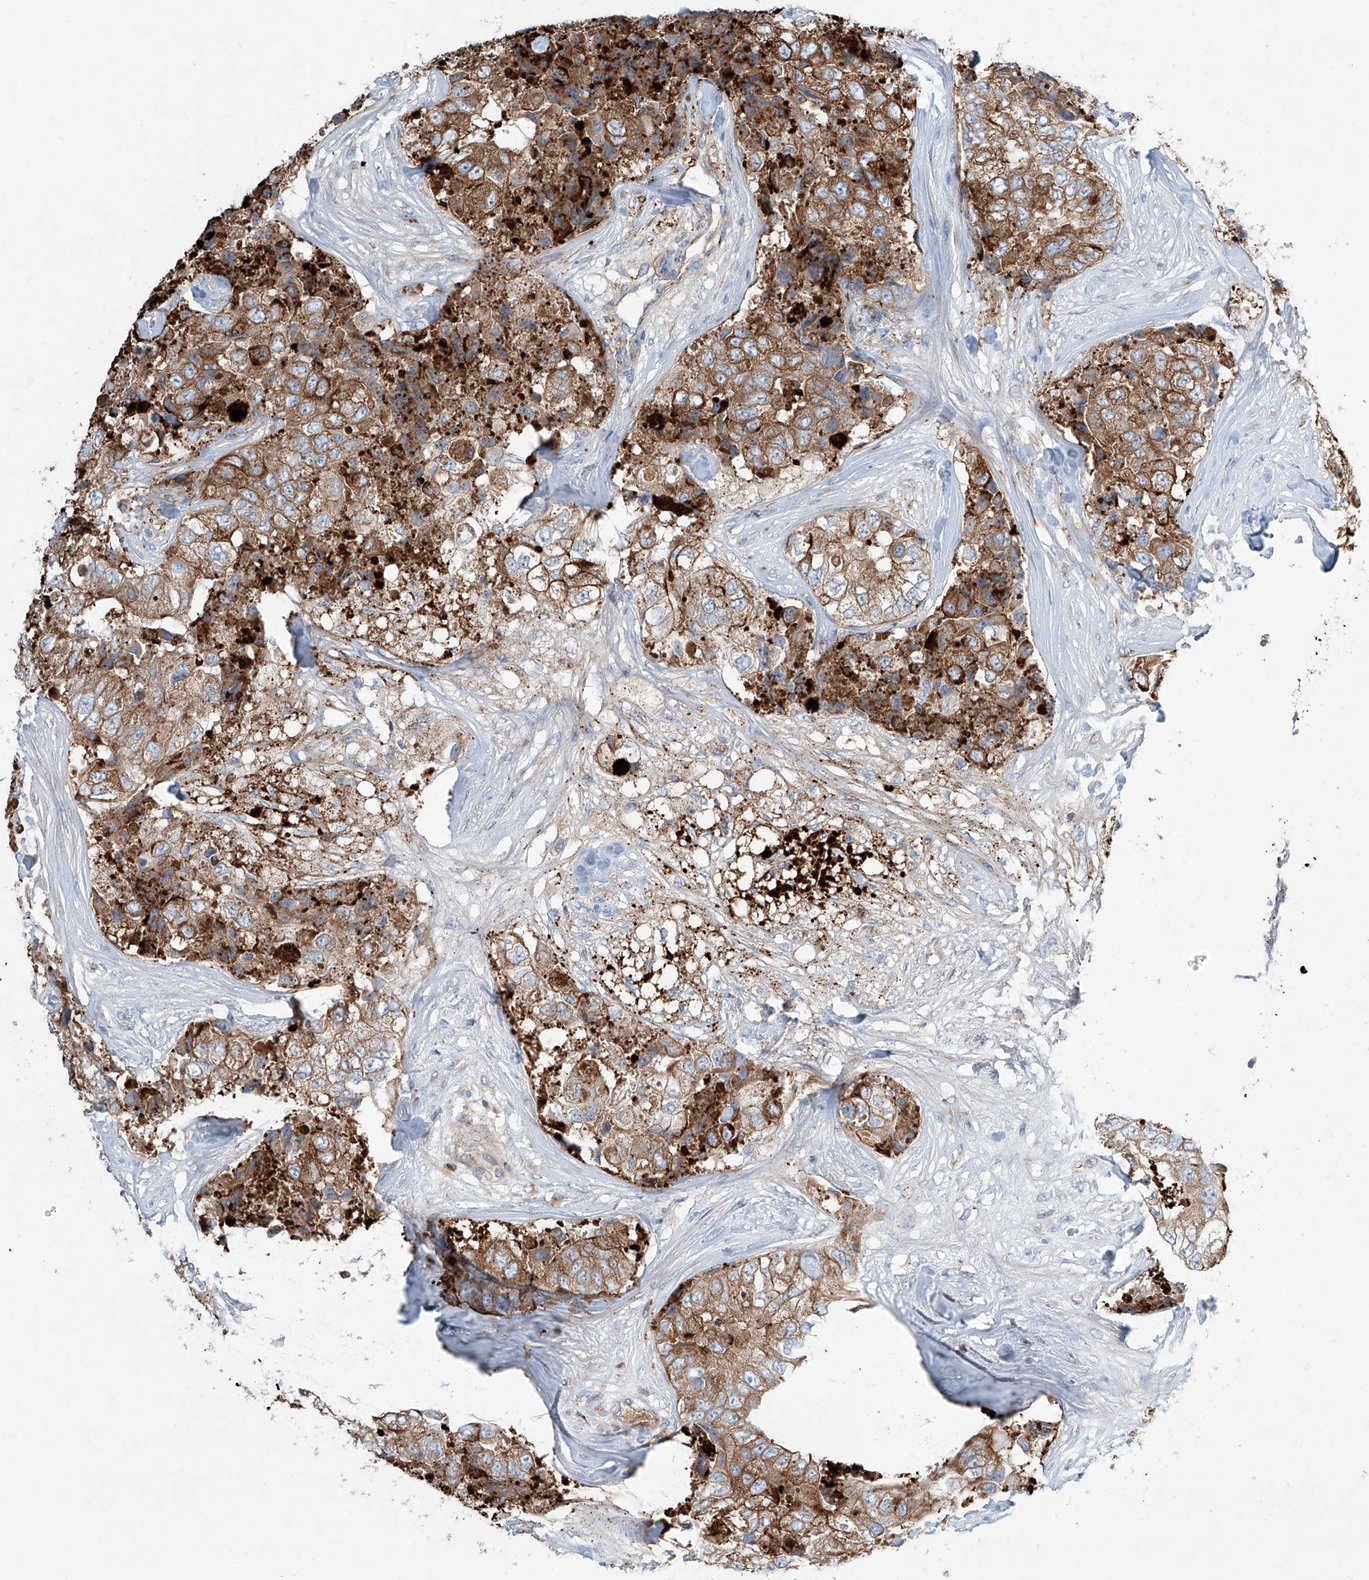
{"staining": {"intensity": "moderate", "quantity": ">75%", "location": "cytoplasmic/membranous"}, "tissue": "breast cancer", "cell_type": "Tumor cells", "image_type": "cancer", "snomed": [{"axis": "morphology", "description": "Duct carcinoma"}, {"axis": "topography", "description": "Breast"}], "caption": "Protein expression analysis of human breast cancer reveals moderate cytoplasmic/membranous staining in approximately >75% of tumor cells.", "gene": "CDH5", "patient": {"sex": "female", "age": 62}}